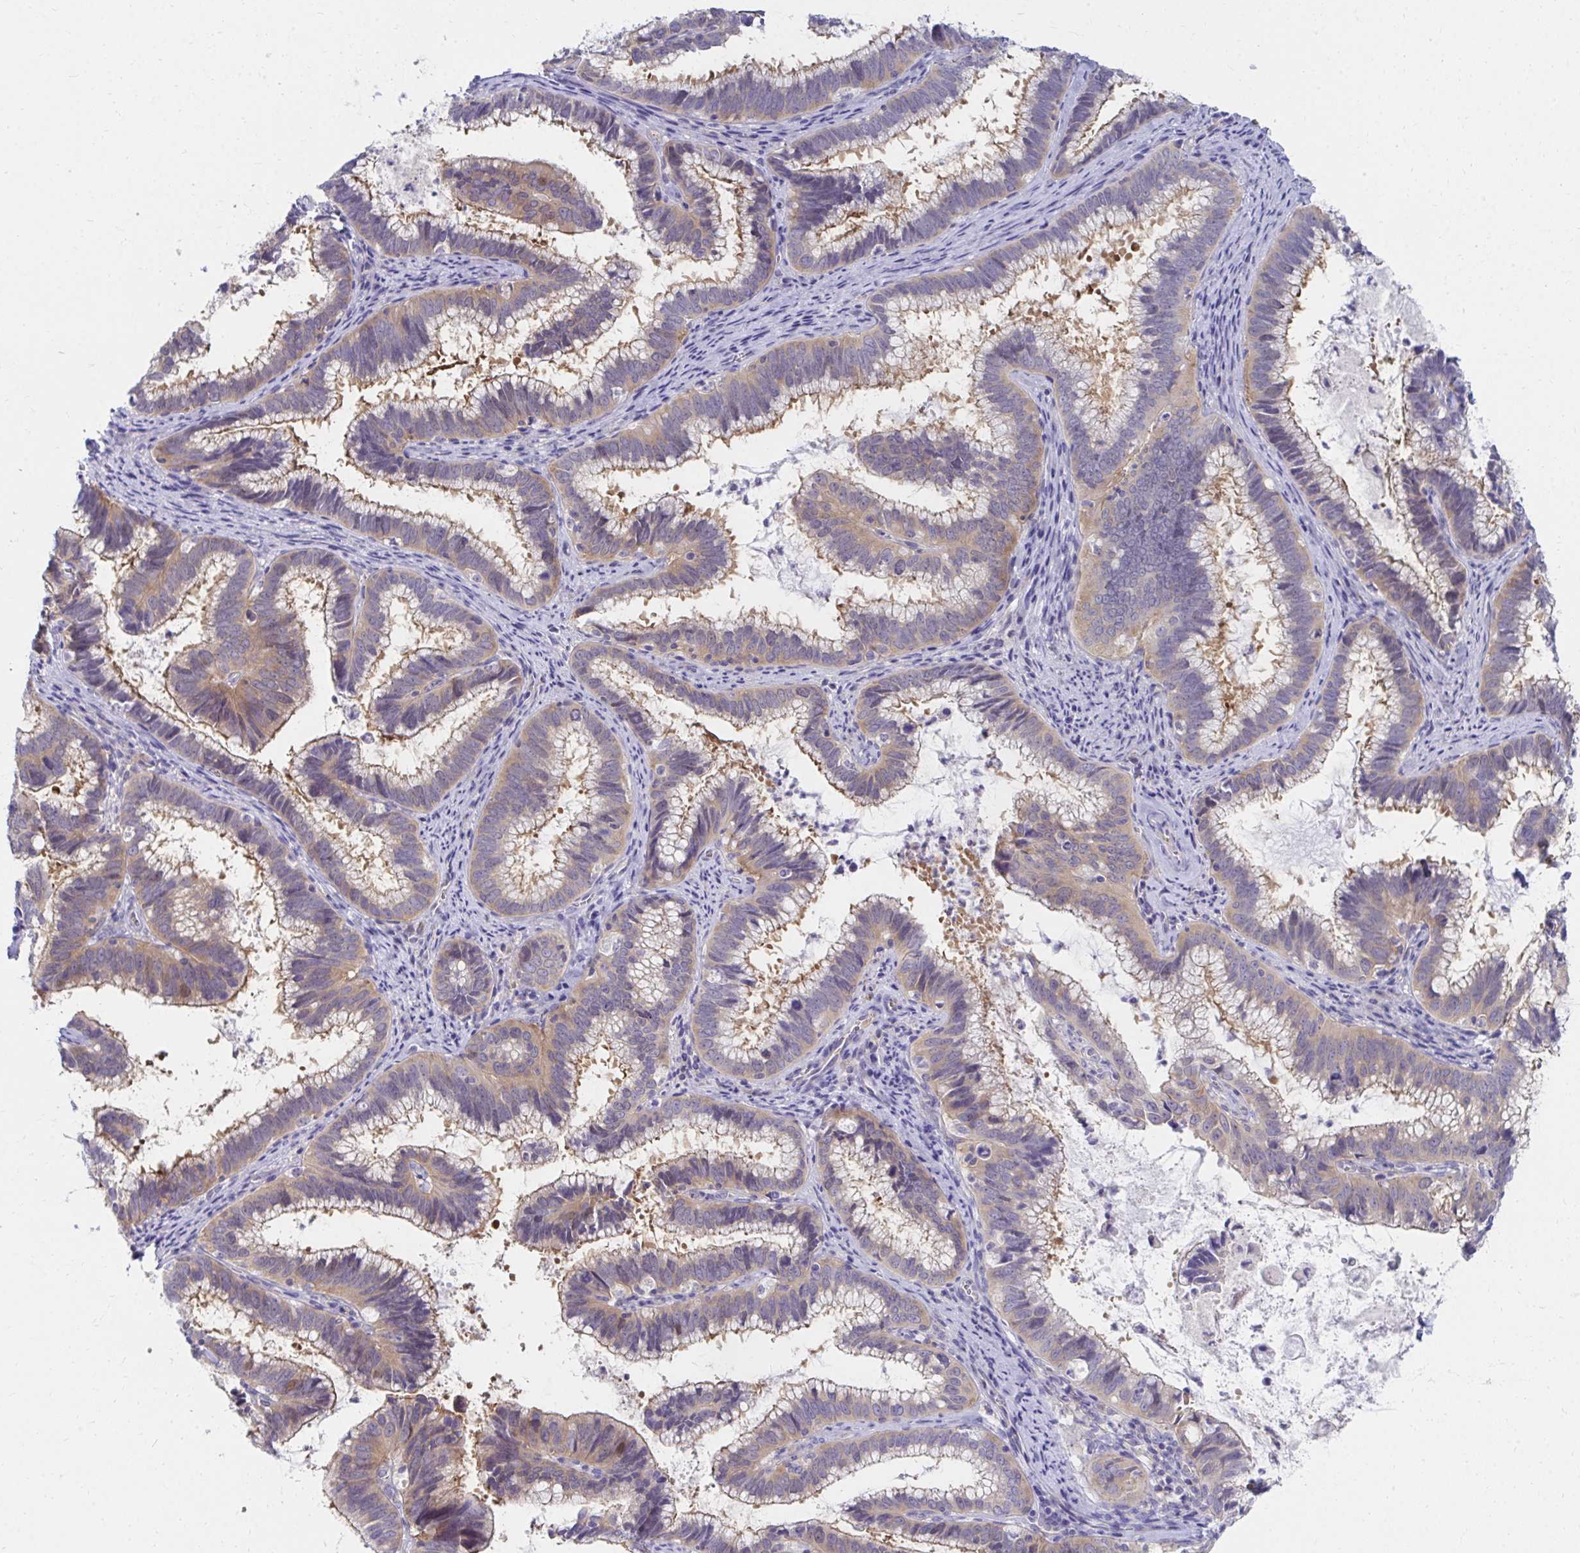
{"staining": {"intensity": "moderate", "quantity": ">75%", "location": "cytoplasmic/membranous"}, "tissue": "cervical cancer", "cell_type": "Tumor cells", "image_type": "cancer", "snomed": [{"axis": "morphology", "description": "Adenocarcinoma, NOS"}, {"axis": "topography", "description": "Cervix"}], "caption": "Cervical cancer (adenocarcinoma) stained with DAB IHC displays medium levels of moderate cytoplasmic/membranous expression in about >75% of tumor cells.", "gene": "C19orf81", "patient": {"sex": "female", "age": 61}}